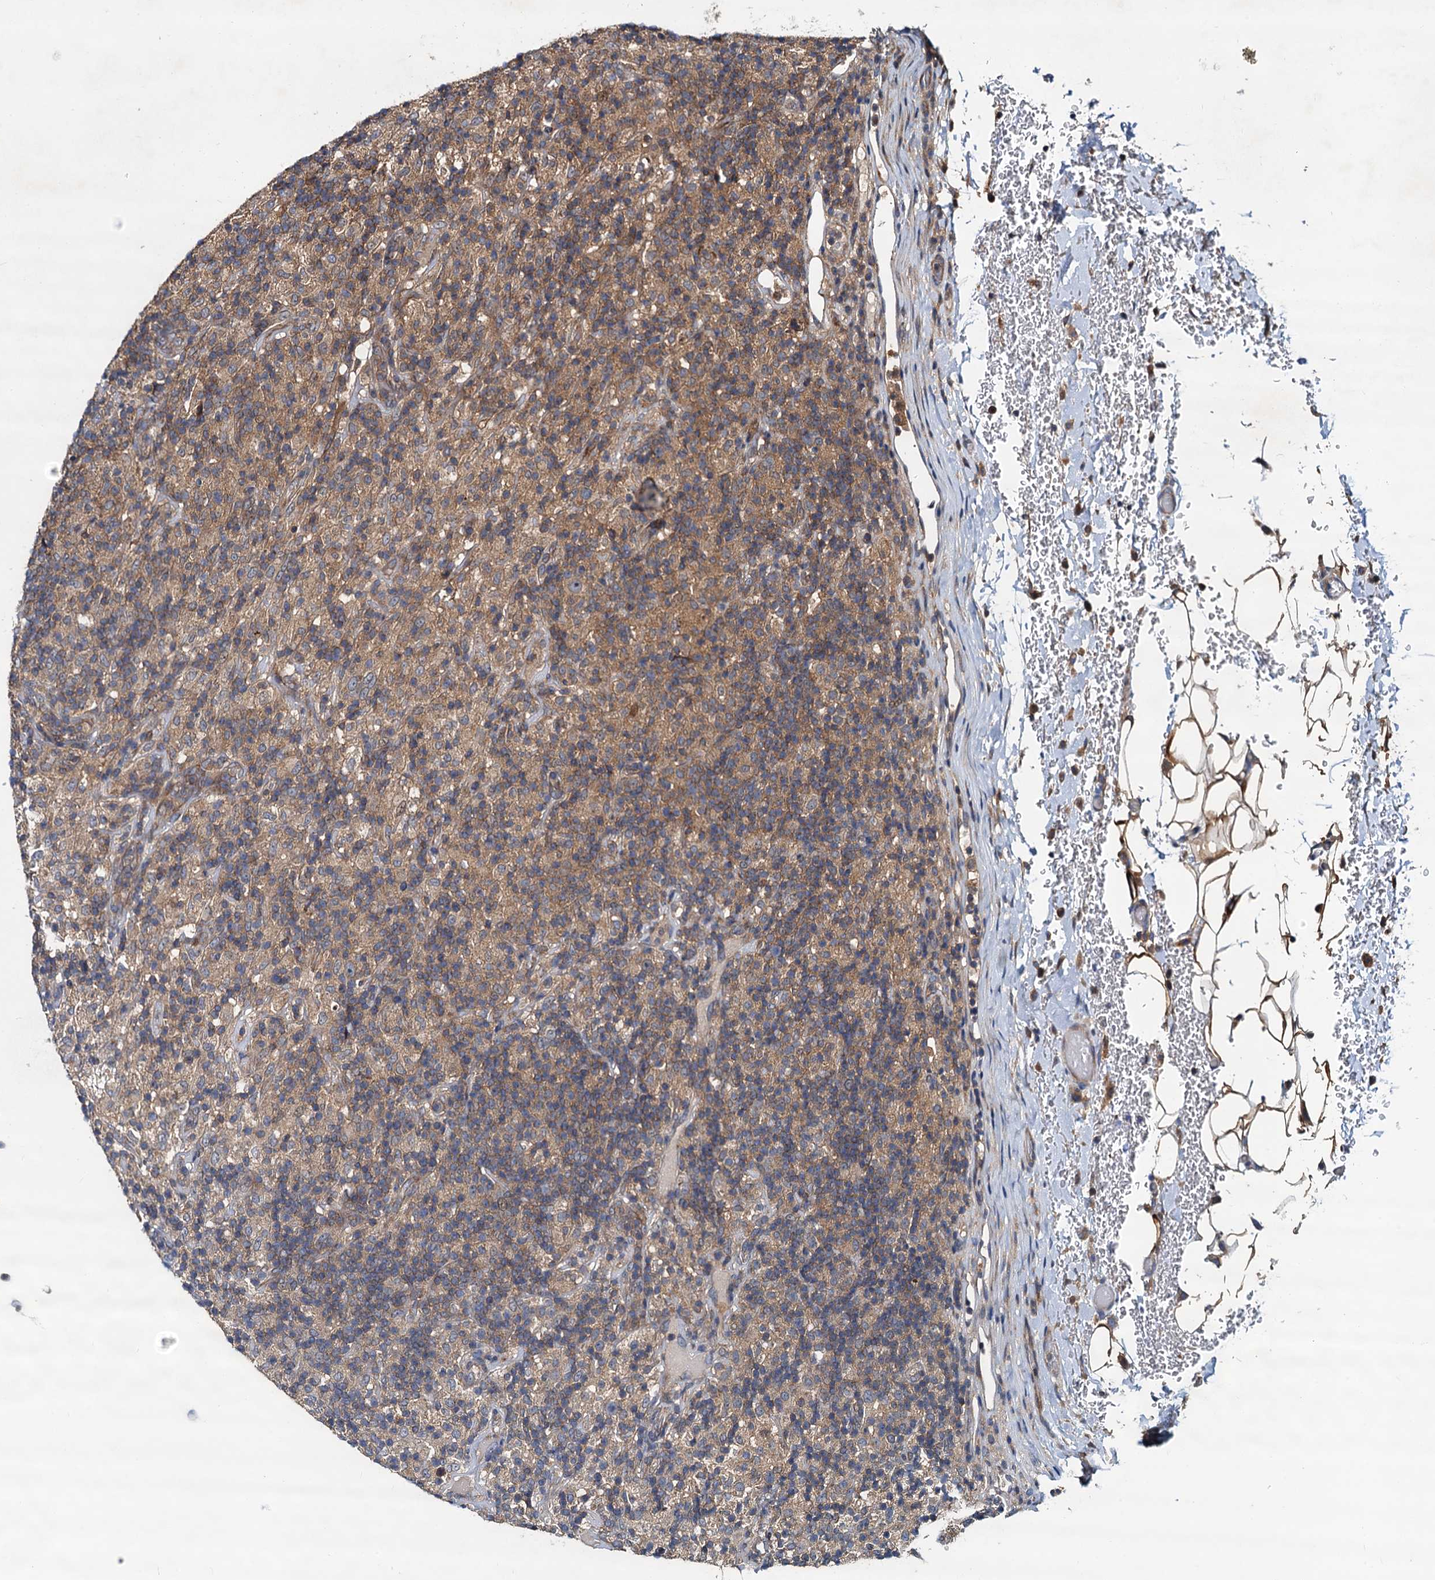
{"staining": {"intensity": "weak", "quantity": ">75%", "location": "cytoplasmic/membranous"}, "tissue": "lymphoma", "cell_type": "Tumor cells", "image_type": "cancer", "snomed": [{"axis": "morphology", "description": "Hodgkin's disease, NOS"}, {"axis": "topography", "description": "Lymph node"}], "caption": "Lymphoma was stained to show a protein in brown. There is low levels of weak cytoplasmic/membranous expression in approximately >75% of tumor cells. (brown staining indicates protein expression, while blue staining denotes nuclei).", "gene": "EFL1", "patient": {"sex": "male", "age": 70}}